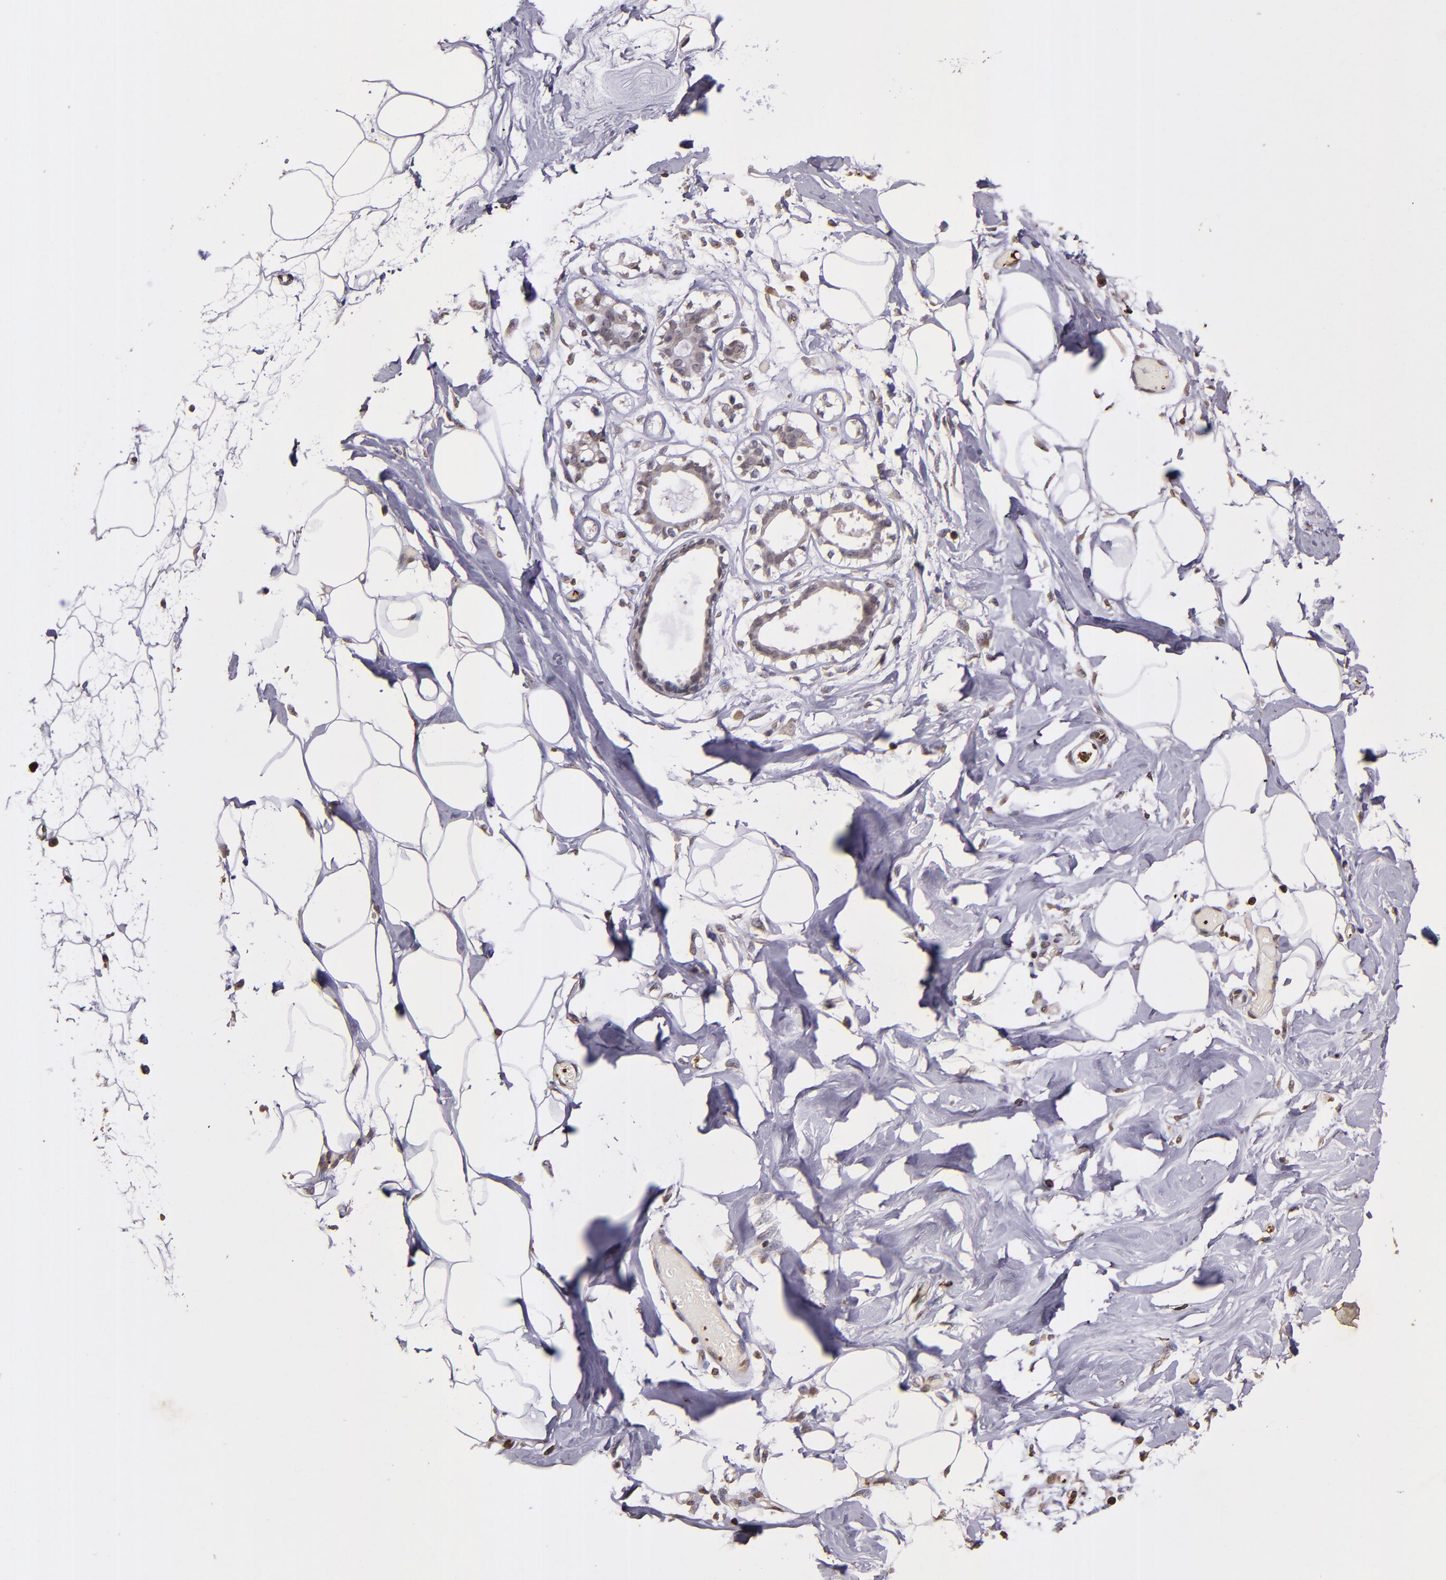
{"staining": {"intensity": "negative", "quantity": "none", "location": "none"}, "tissue": "breast", "cell_type": "Adipocytes", "image_type": "normal", "snomed": [{"axis": "morphology", "description": "Normal tissue, NOS"}, {"axis": "morphology", "description": "Fibrosis, NOS"}, {"axis": "topography", "description": "Breast"}], "caption": "The histopathology image shows no significant staining in adipocytes of breast.", "gene": "SLC2A3", "patient": {"sex": "female", "age": 39}}